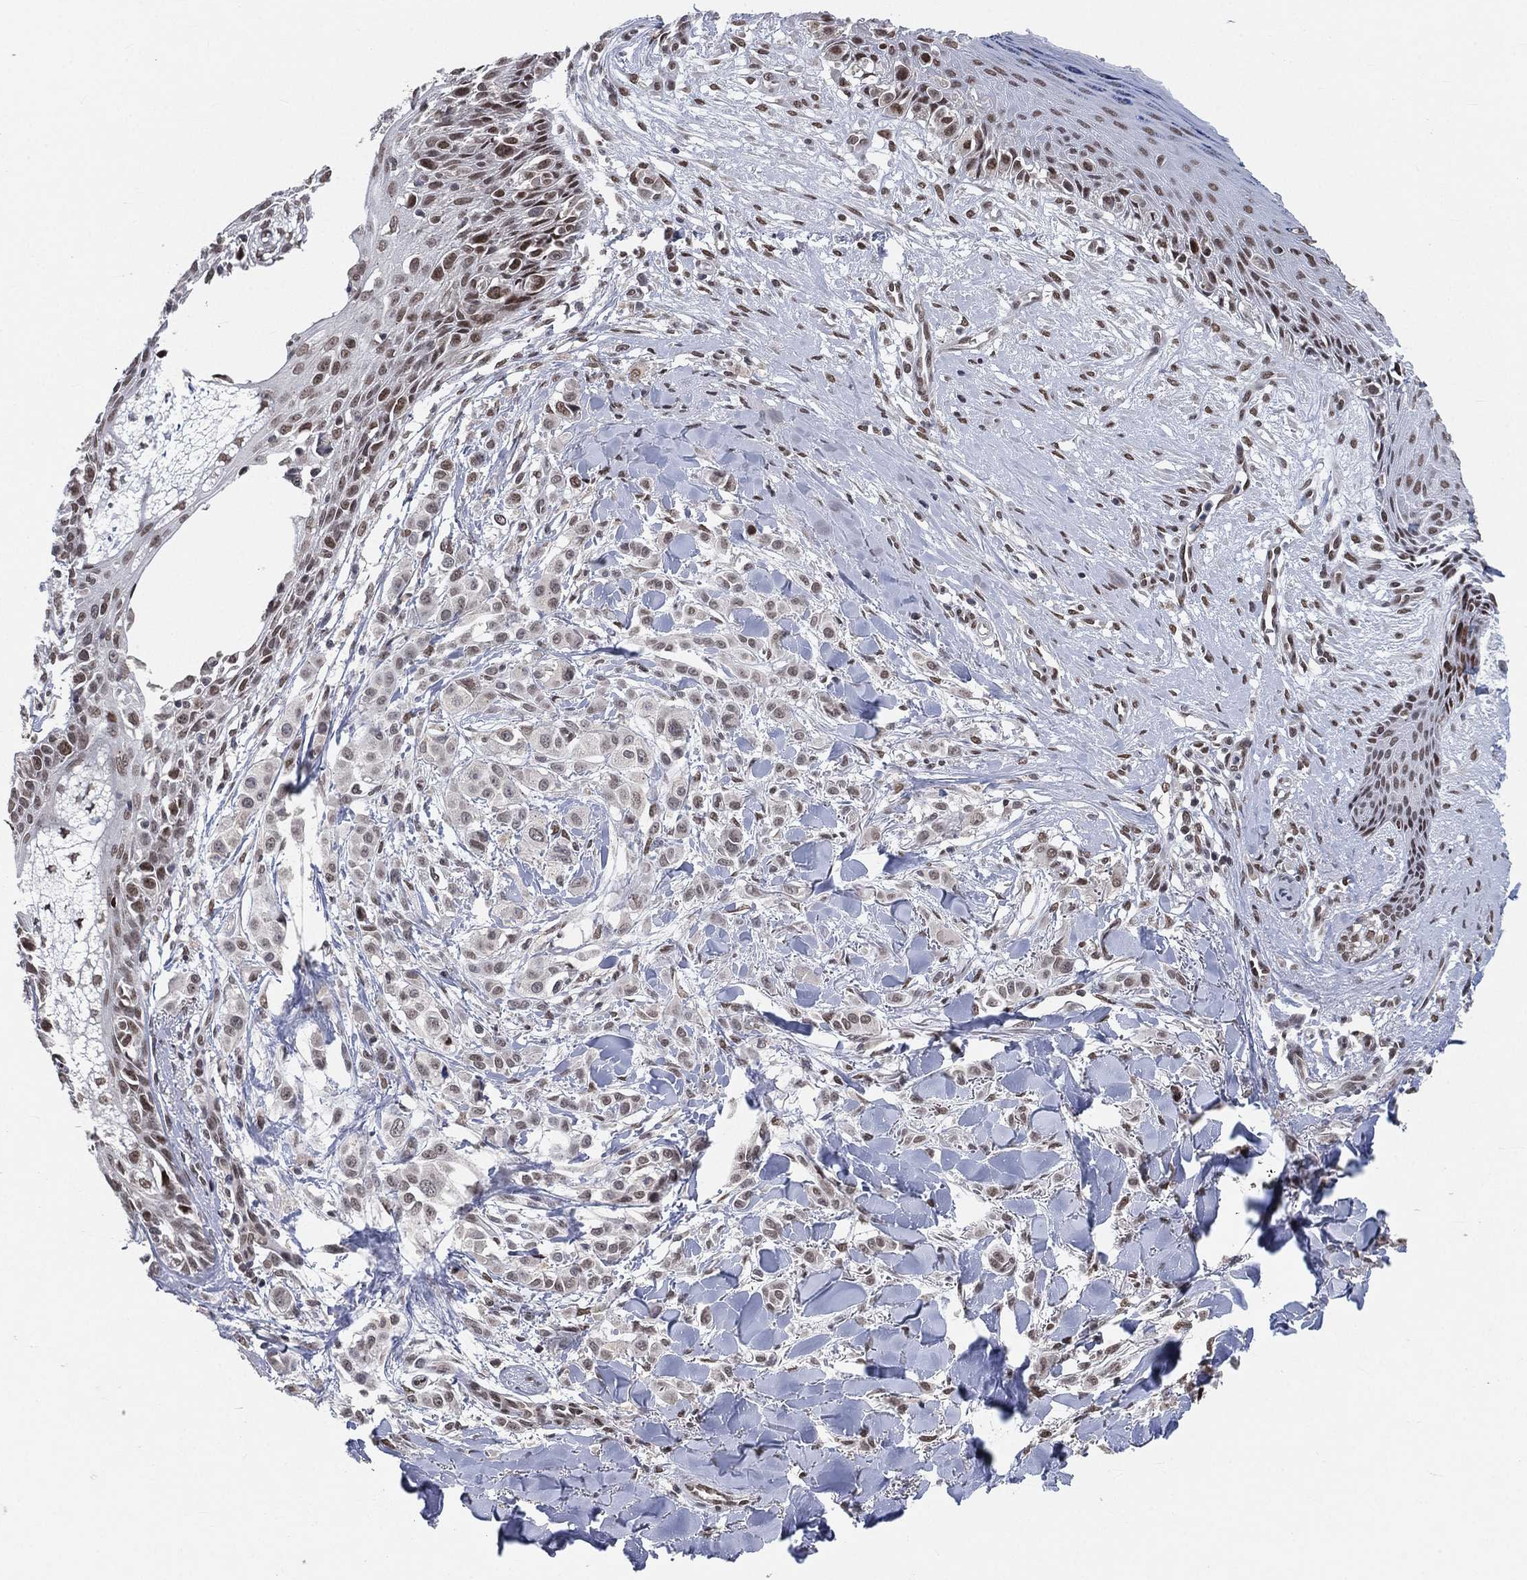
{"staining": {"intensity": "weak", "quantity": "<25%", "location": "nuclear"}, "tissue": "melanoma", "cell_type": "Tumor cells", "image_type": "cancer", "snomed": [{"axis": "morphology", "description": "Malignant melanoma, NOS"}, {"axis": "topography", "description": "Skin"}], "caption": "This micrograph is of malignant melanoma stained with immunohistochemistry (IHC) to label a protein in brown with the nuclei are counter-stained blue. There is no staining in tumor cells.", "gene": "YLPM1", "patient": {"sex": "male", "age": 57}}